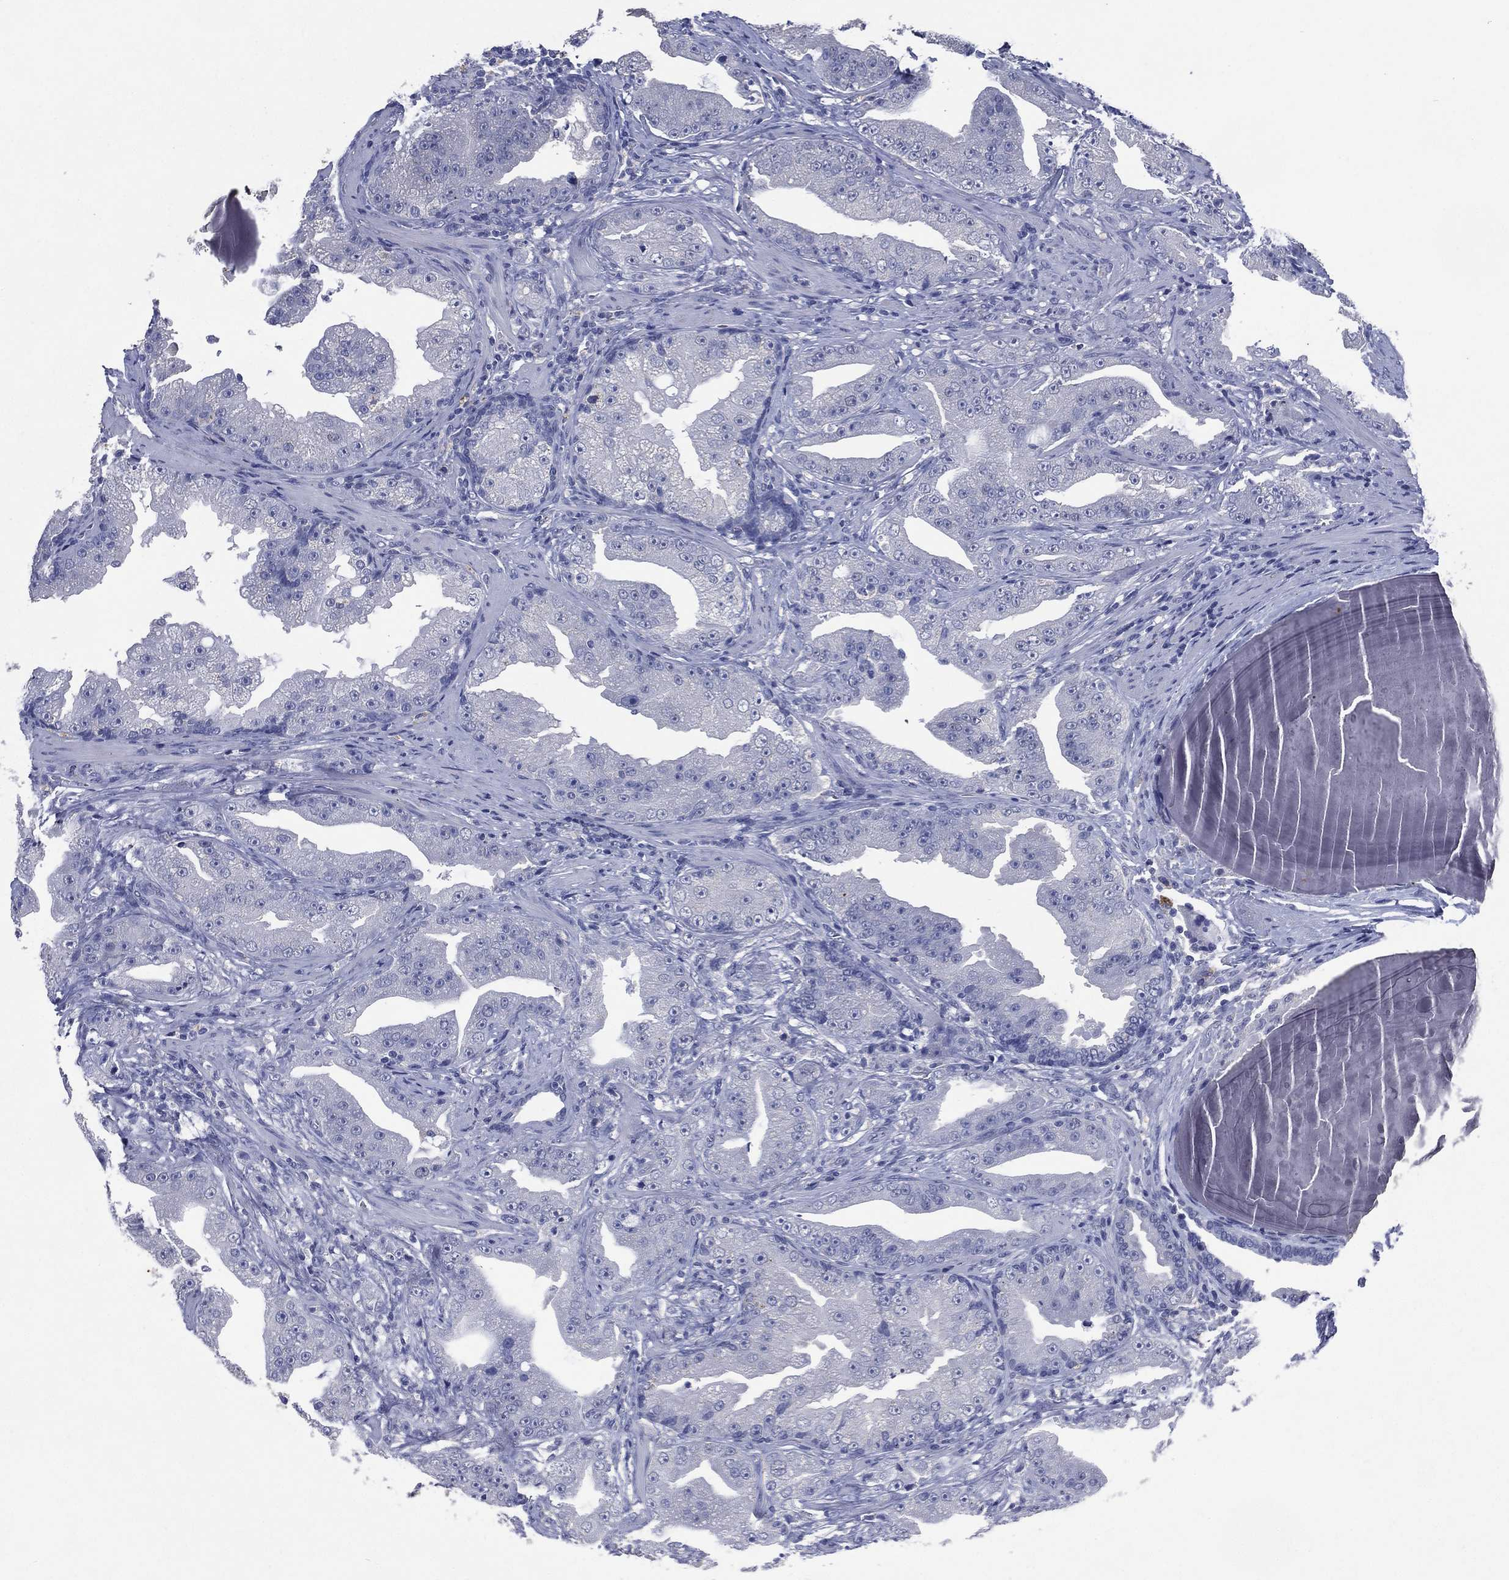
{"staining": {"intensity": "negative", "quantity": "none", "location": "none"}, "tissue": "prostate cancer", "cell_type": "Tumor cells", "image_type": "cancer", "snomed": [{"axis": "morphology", "description": "Adenocarcinoma, Low grade"}, {"axis": "topography", "description": "Prostate"}], "caption": "Human low-grade adenocarcinoma (prostate) stained for a protein using immunohistochemistry (IHC) displays no expression in tumor cells.", "gene": "FSCN2", "patient": {"sex": "male", "age": 62}}